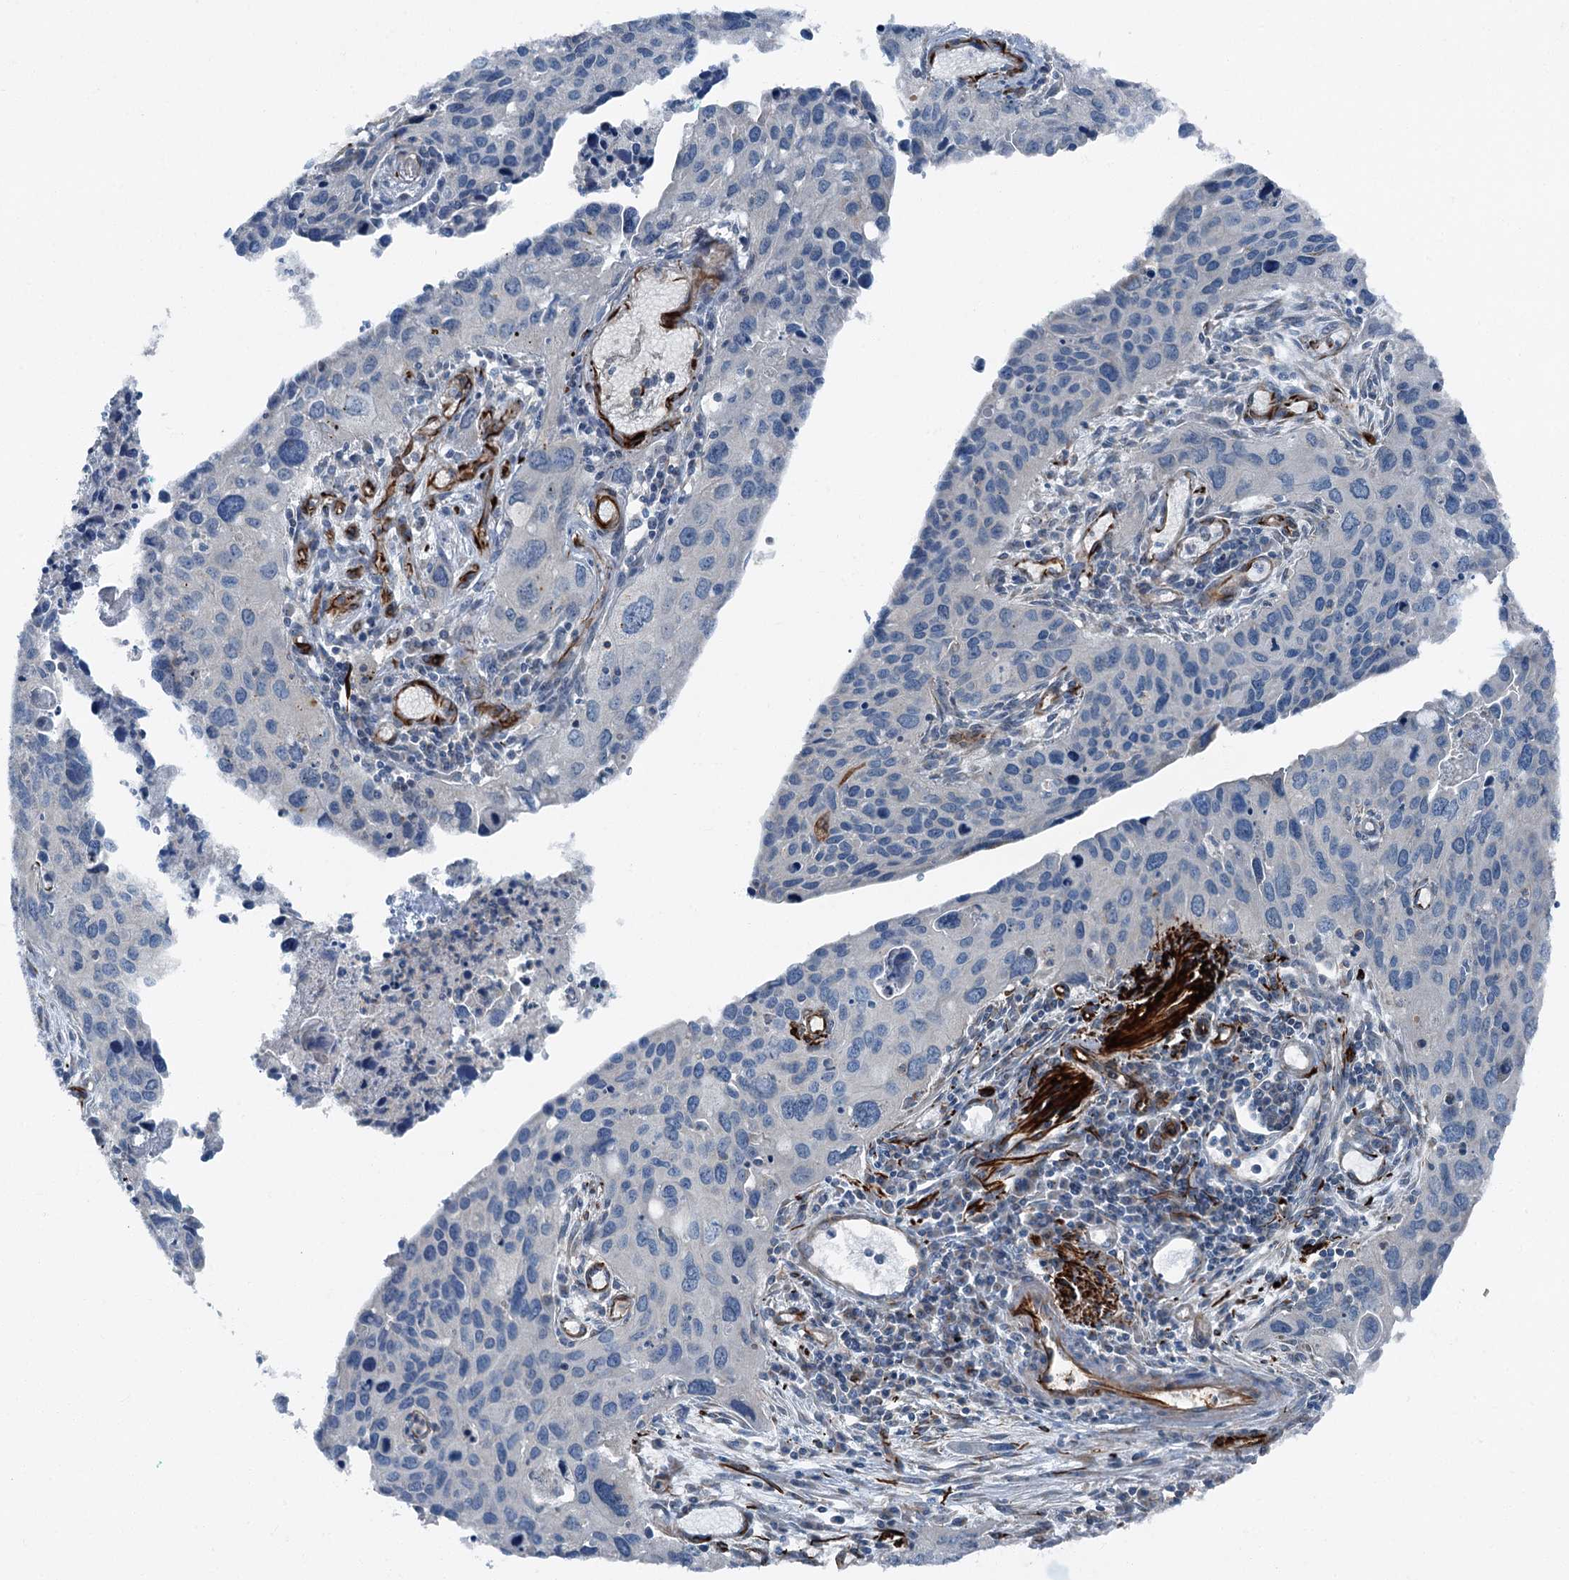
{"staining": {"intensity": "negative", "quantity": "none", "location": "none"}, "tissue": "cervical cancer", "cell_type": "Tumor cells", "image_type": "cancer", "snomed": [{"axis": "morphology", "description": "Squamous cell carcinoma, NOS"}, {"axis": "topography", "description": "Cervix"}], "caption": "DAB (3,3'-diaminobenzidine) immunohistochemical staining of human cervical cancer (squamous cell carcinoma) reveals no significant staining in tumor cells.", "gene": "AXL", "patient": {"sex": "female", "age": 55}}